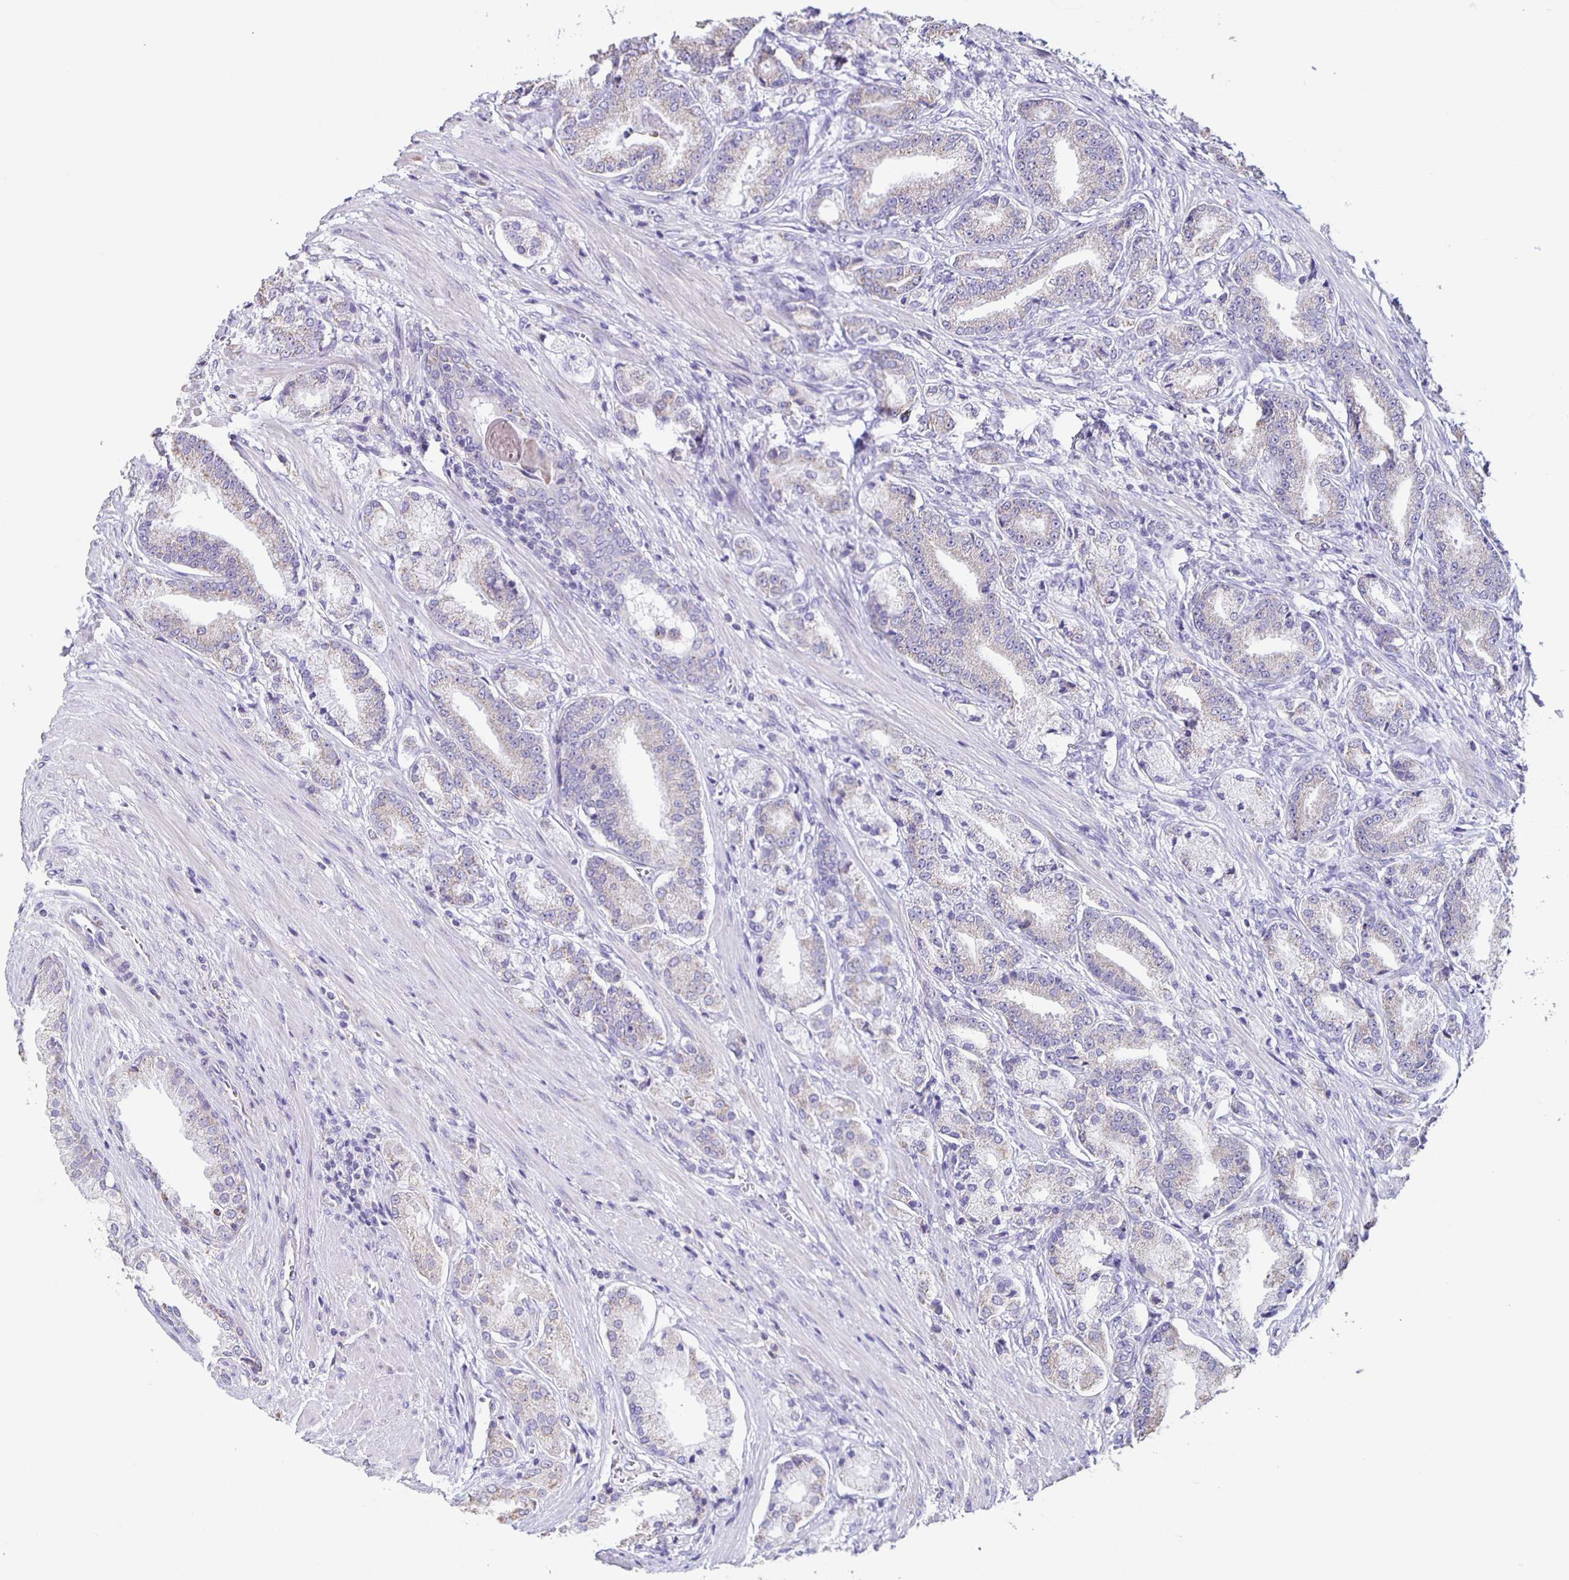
{"staining": {"intensity": "weak", "quantity": "<25%", "location": "cytoplasmic/membranous"}, "tissue": "prostate cancer", "cell_type": "Tumor cells", "image_type": "cancer", "snomed": [{"axis": "morphology", "description": "Adenocarcinoma, High grade"}, {"axis": "topography", "description": "Prostate and seminal vesicle, NOS"}], "caption": "IHC image of human prostate high-grade adenocarcinoma stained for a protein (brown), which displays no positivity in tumor cells.", "gene": "TPPP", "patient": {"sex": "male", "age": 61}}